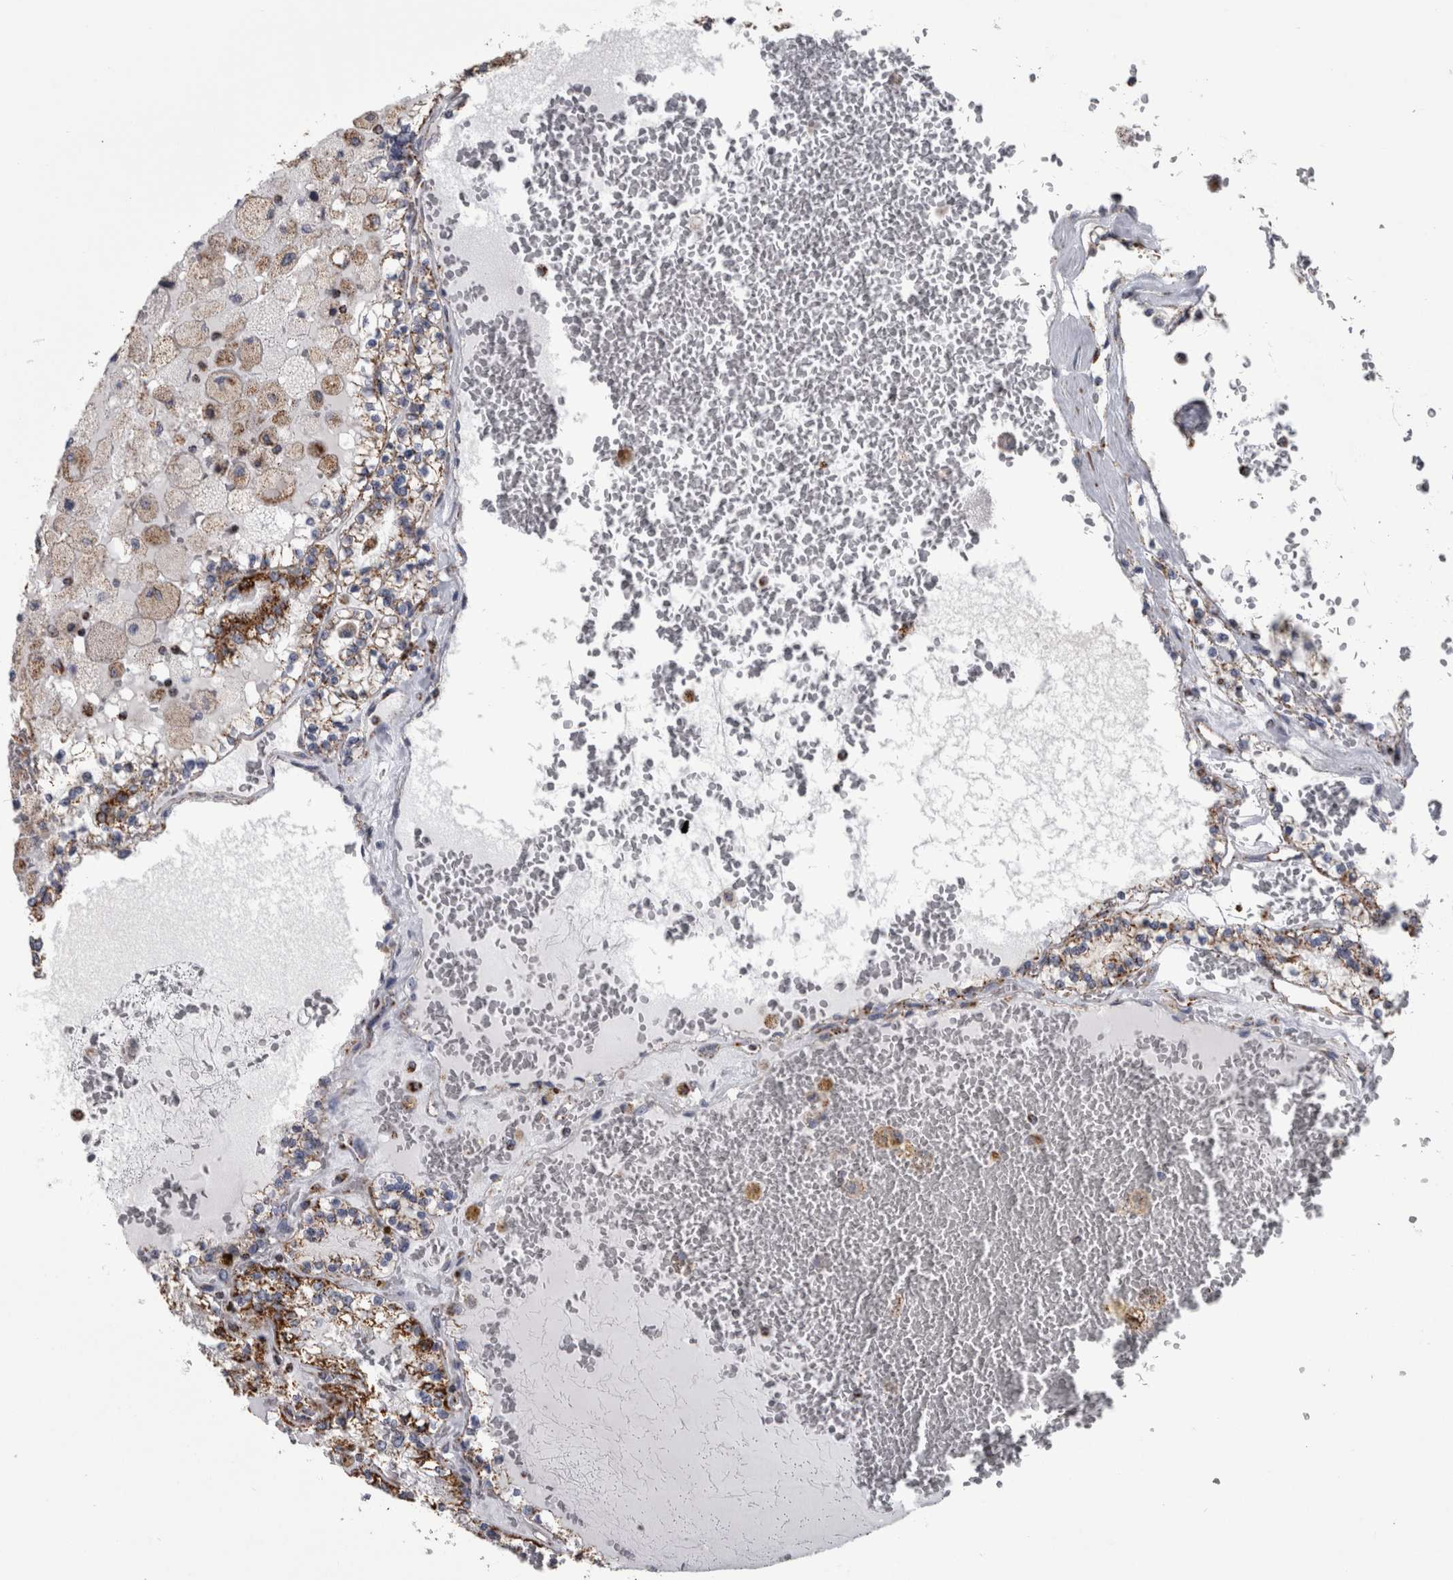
{"staining": {"intensity": "strong", "quantity": "25%-75%", "location": "cytoplasmic/membranous"}, "tissue": "renal cancer", "cell_type": "Tumor cells", "image_type": "cancer", "snomed": [{"axis": "morphology", "description": "Adenocarcinoma, NOS"}, {"axis": "topography", "description": "Kidney"}], "caption": "Adenocarcinoma (renal) was stained to show a protein in brown. There is high levels of strong cytoplasmic/membranous staining in about 25%-75% of tumor cells.", "gene": "MDH2", "patient": {"sex": "female", "age": 56}}